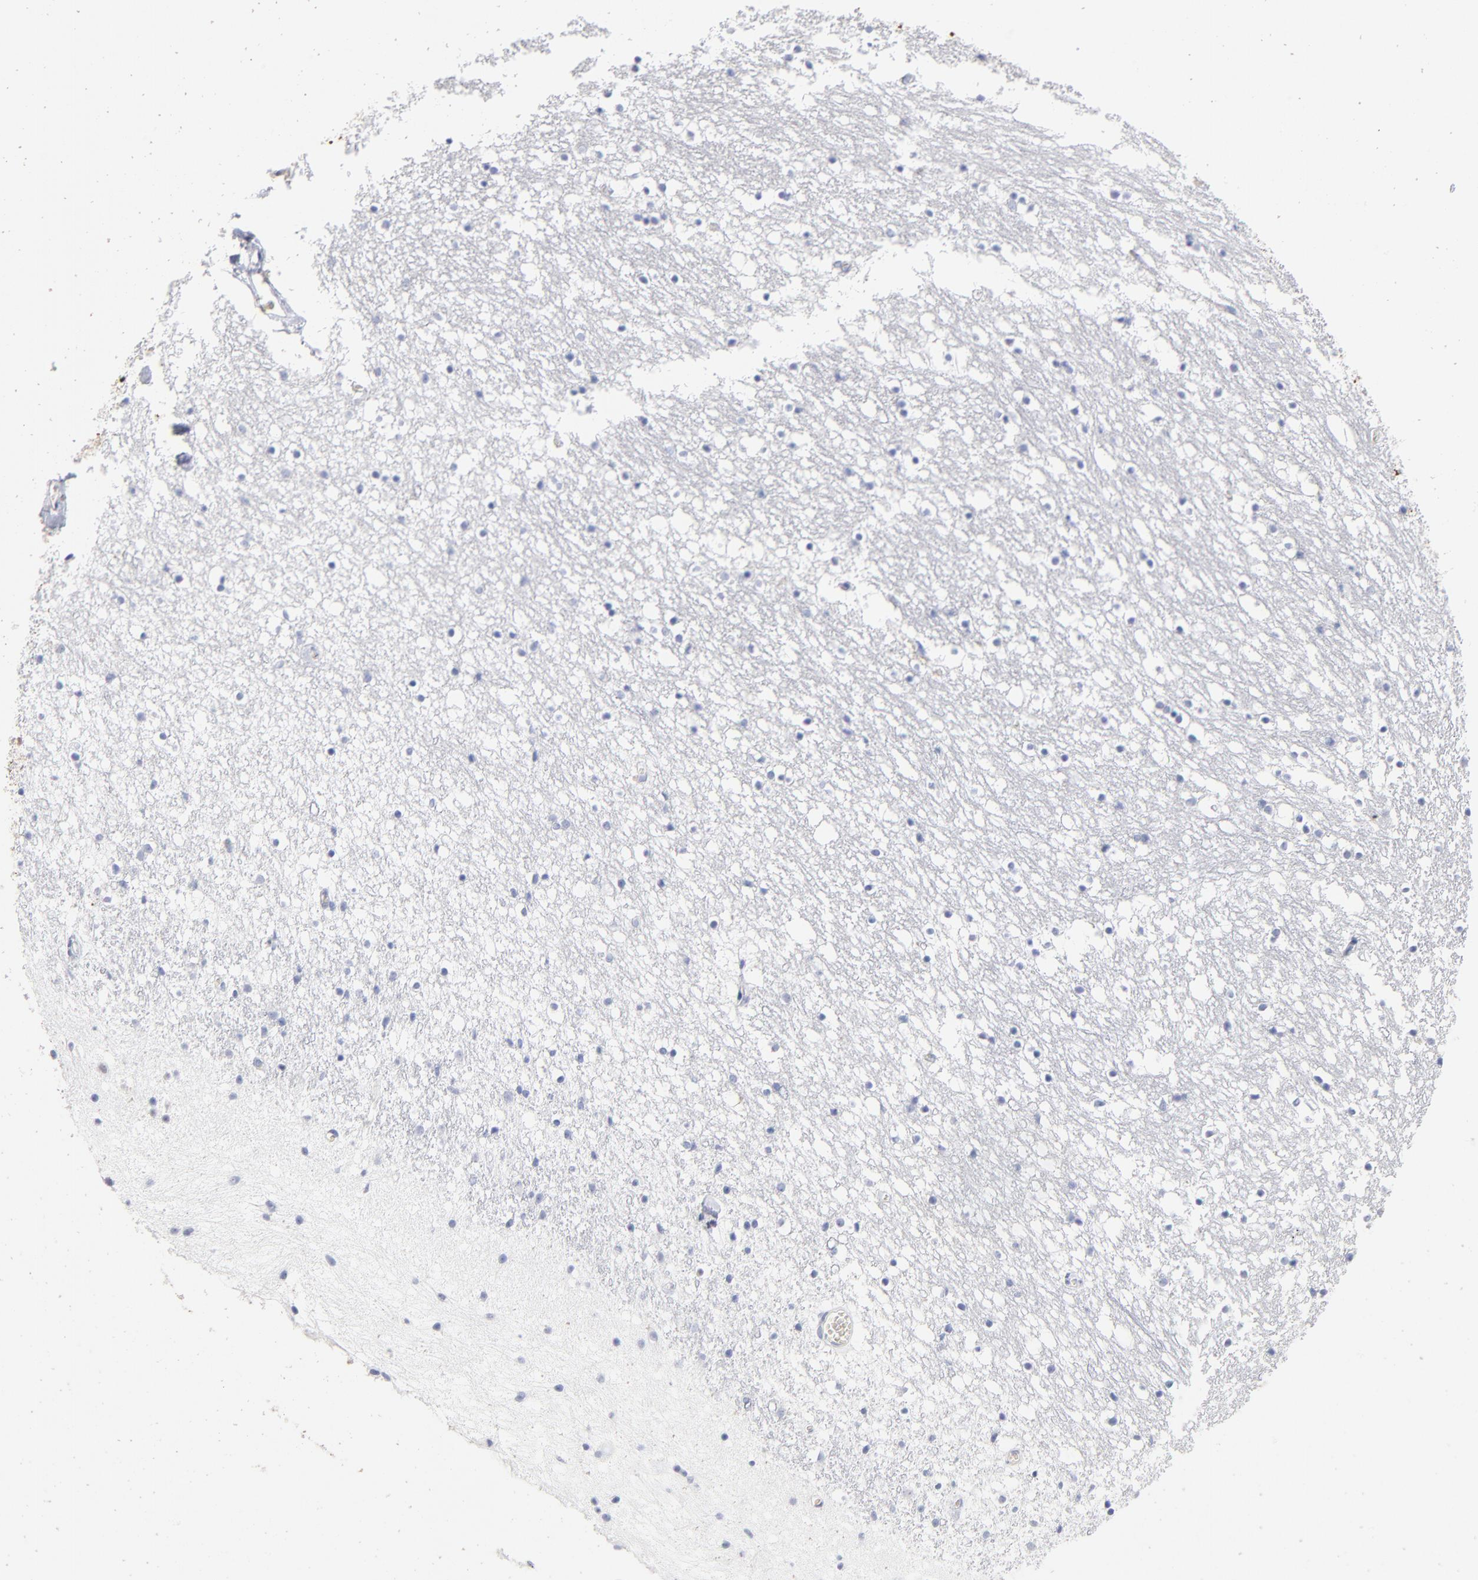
{"staining": {"intensity": "negative", "quantity": "none", "location": "none"}, "tissue": "caudate", "cell_type": "Glial cells", "image_type": "normal", "snomed": [{"axis": "morphology", "description": "Normal tissue, NOS"}, {"axis": "topography", "description": "Lateral ventricle wall"}], "caption": "This is an IHC photomicrograph of normal caudate. There is no expression in glial cells.", "gene": "ARG1", "patient": {"sex": "male", "age": 45}}